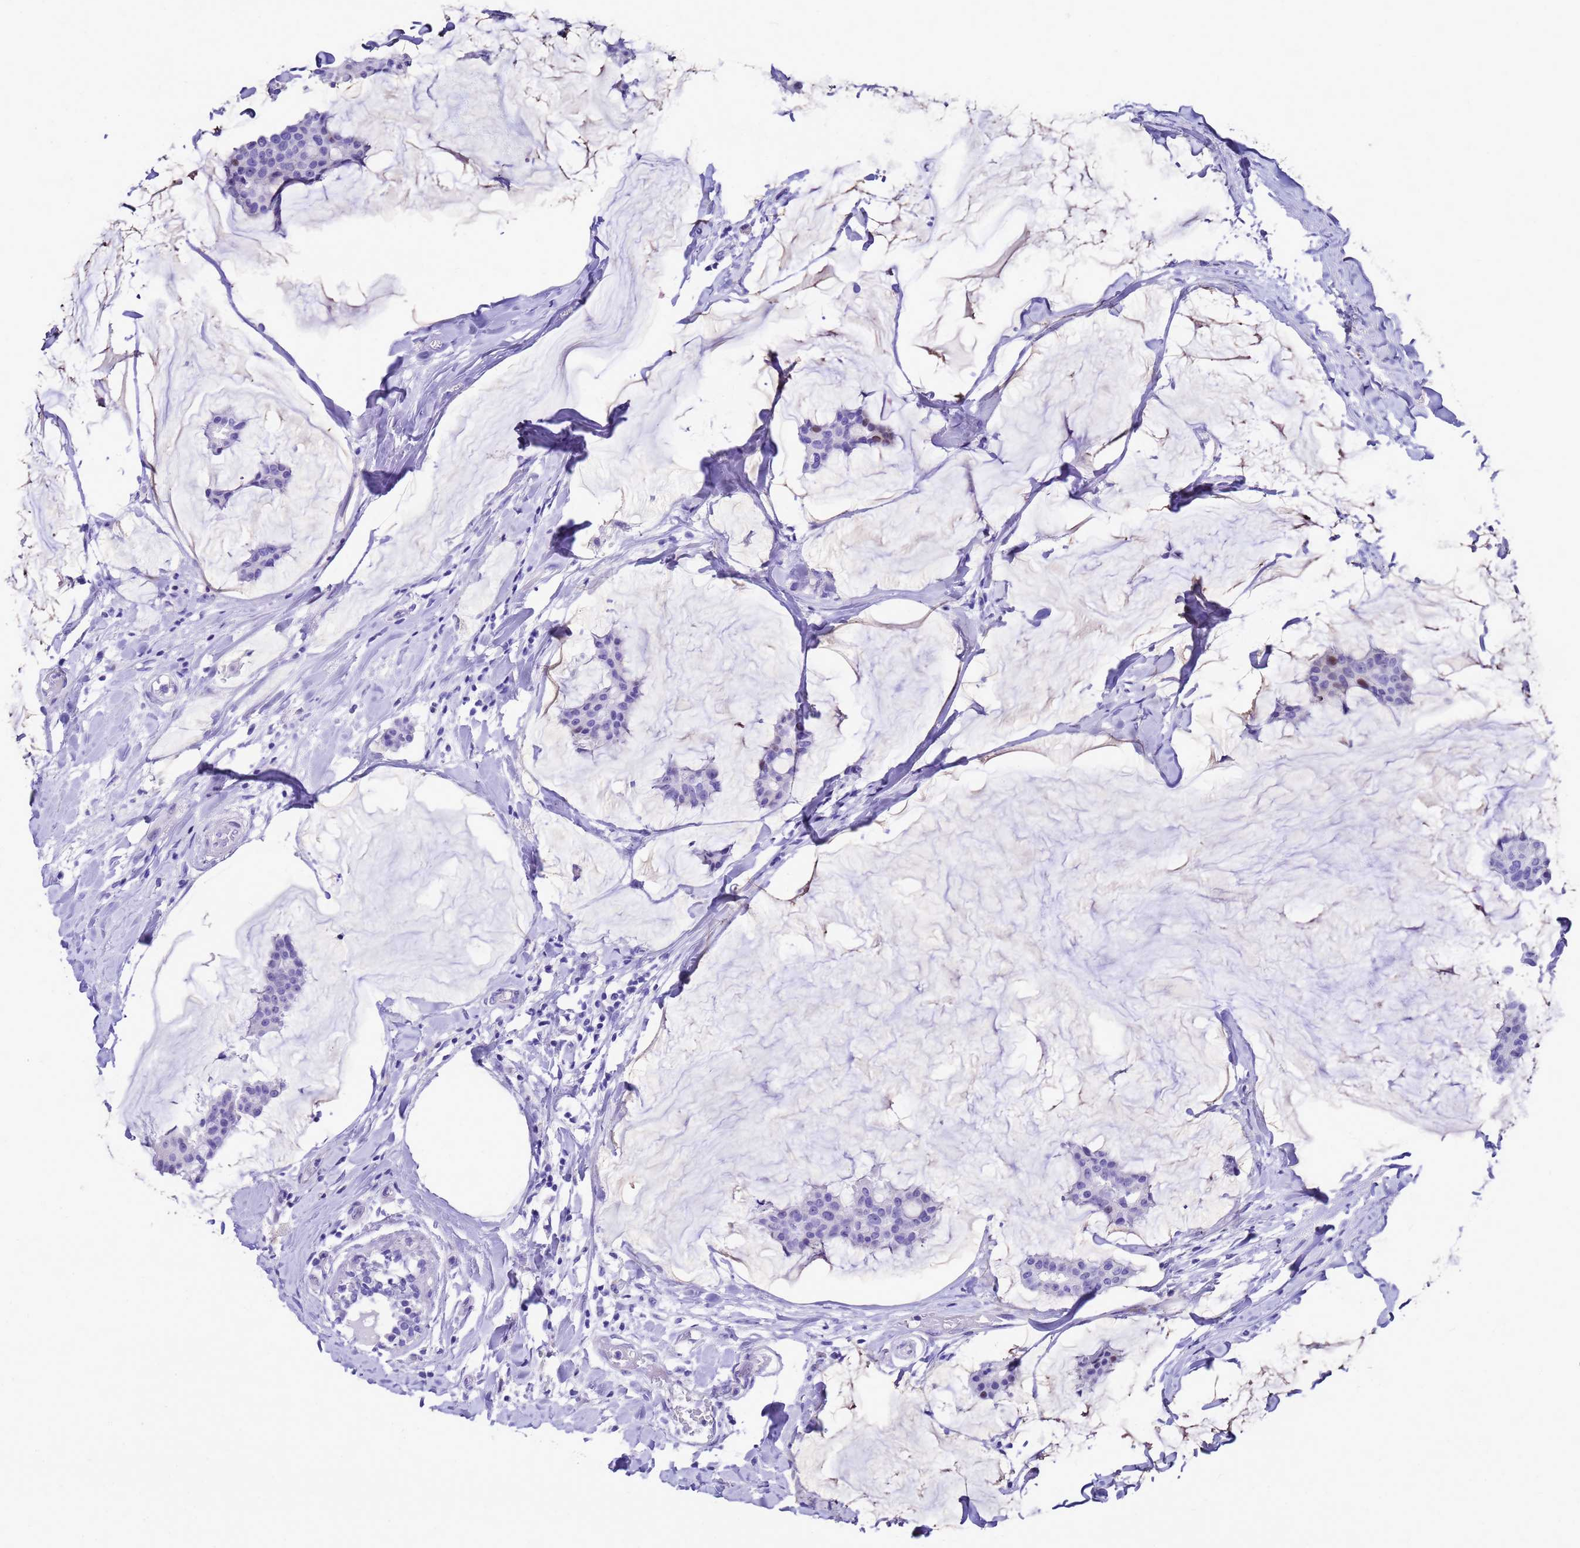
{"staining": {"intensity": "negative", "quantity": "none", "location": "none"}, "tissue": "breast cancer", "cell_type": "Tumor cells", "image_type": "cancer", "snomed": [{"axis": "morphology", "description": "Duct carcinoma"}, {"axis": "topography", "description": "Breast"}], "caption": "Immunohistochemical staining of infiltrating ductal carcinoma (breast) exhibits no significant staining in tumor cells.", "gene": "UGT2B10", "patient": {"sex": "female", "age": 93}}